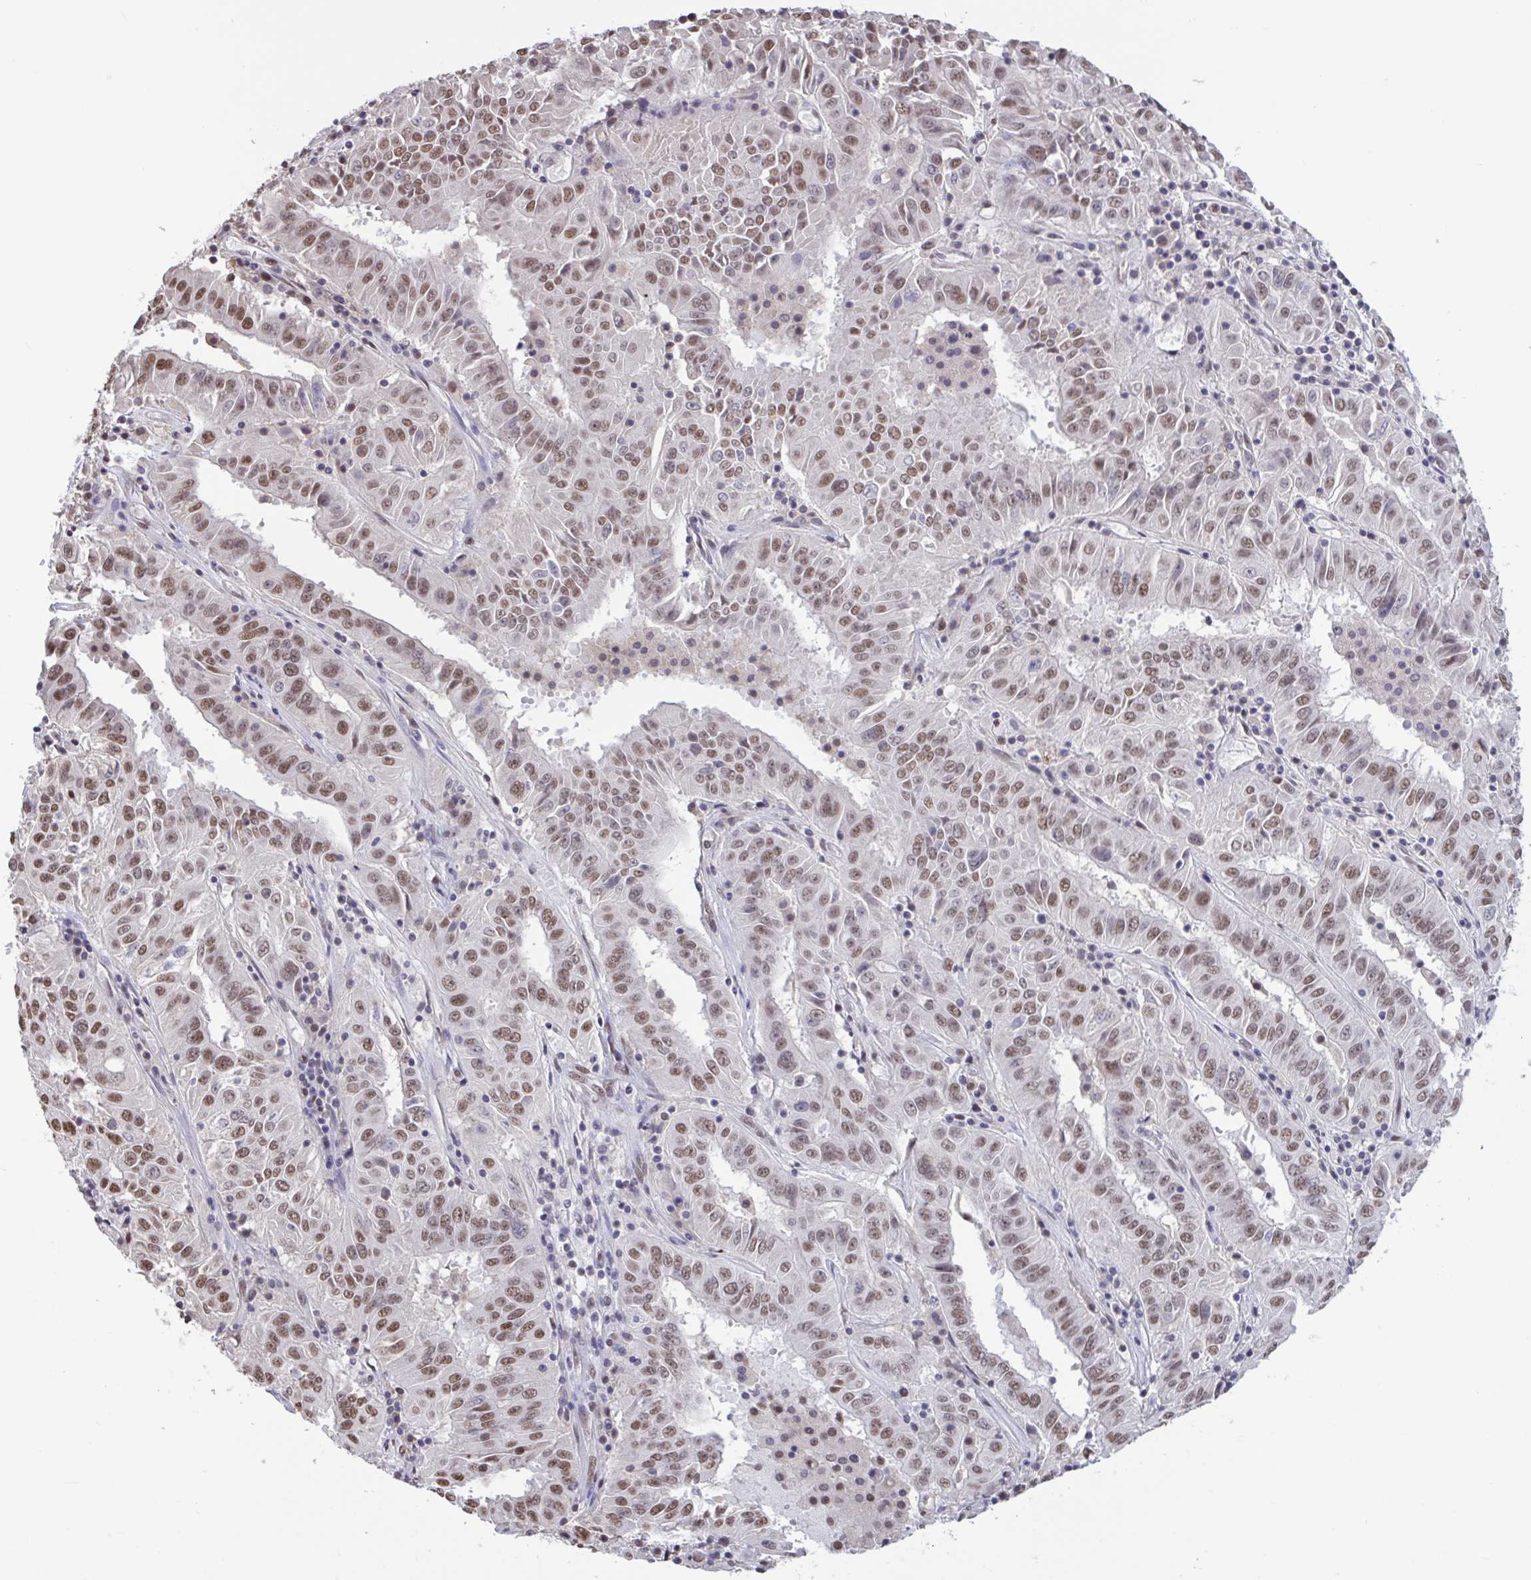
{"staining": {"intensity": "moderate", "quantity": ">75%", "location": "nuclear"}, "tissue": "pancreatic cancer", "cell_type": "Tumor cells", "image_type": "cancer", "snomed": [{"axis": "morphology", "description": "Adenocarcinoma, NOS"}, {"axis": "topography", "description": "Pancreas"}], "caption": "IHC micrograph of neoplastic tissue: human pancreatic adenocarcinoma stained using IHC displays medium levels of moderate protein expression localized specifically in the nuclear of tumor cells, appearing as a nuclear brown color.", "gene": "HNRNPDL", "patient": {"sex": "male", "age": 63}}